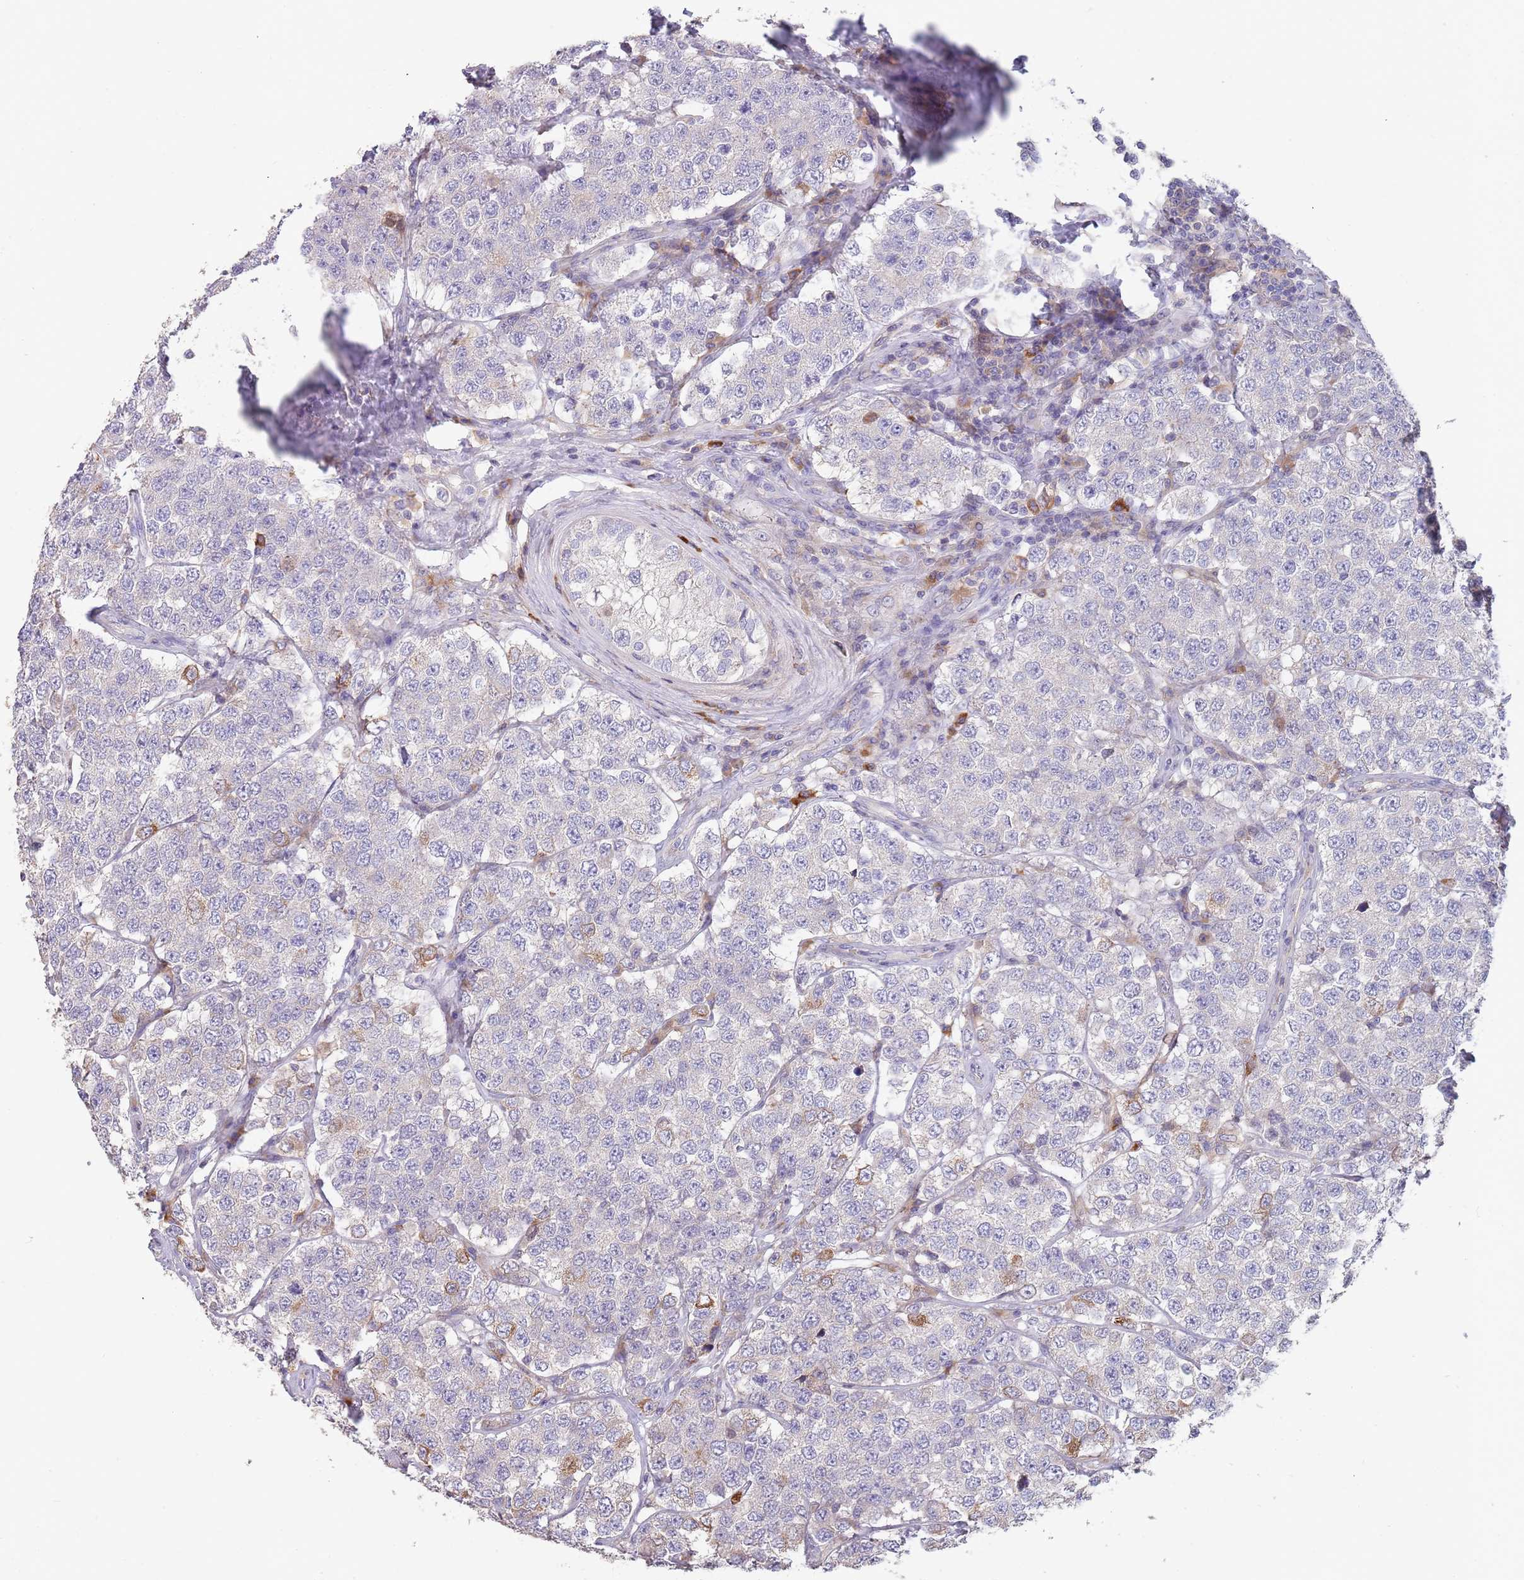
{"staining": {"intensity": "moderate", "quantity": "<25%", "location": "cytoplasmic/membranous"}, "tissue": "testis cancer", "cell_type": "Tumor cells", "image_type": "cancer", "snomed": [{"axis": "morphology", "description": "Seminoma, NOS"}, {"axis": "topography", "description": "Testis"}], "caption": "Protein expression by immunohistochemistry (IHC) demonstrates moderate cytoplasmic/membranous expression in approximately <25% of tumor cells in testis cancer.", "gene": "SUSD1", "patient": {"sex": "male", "age": 34}}